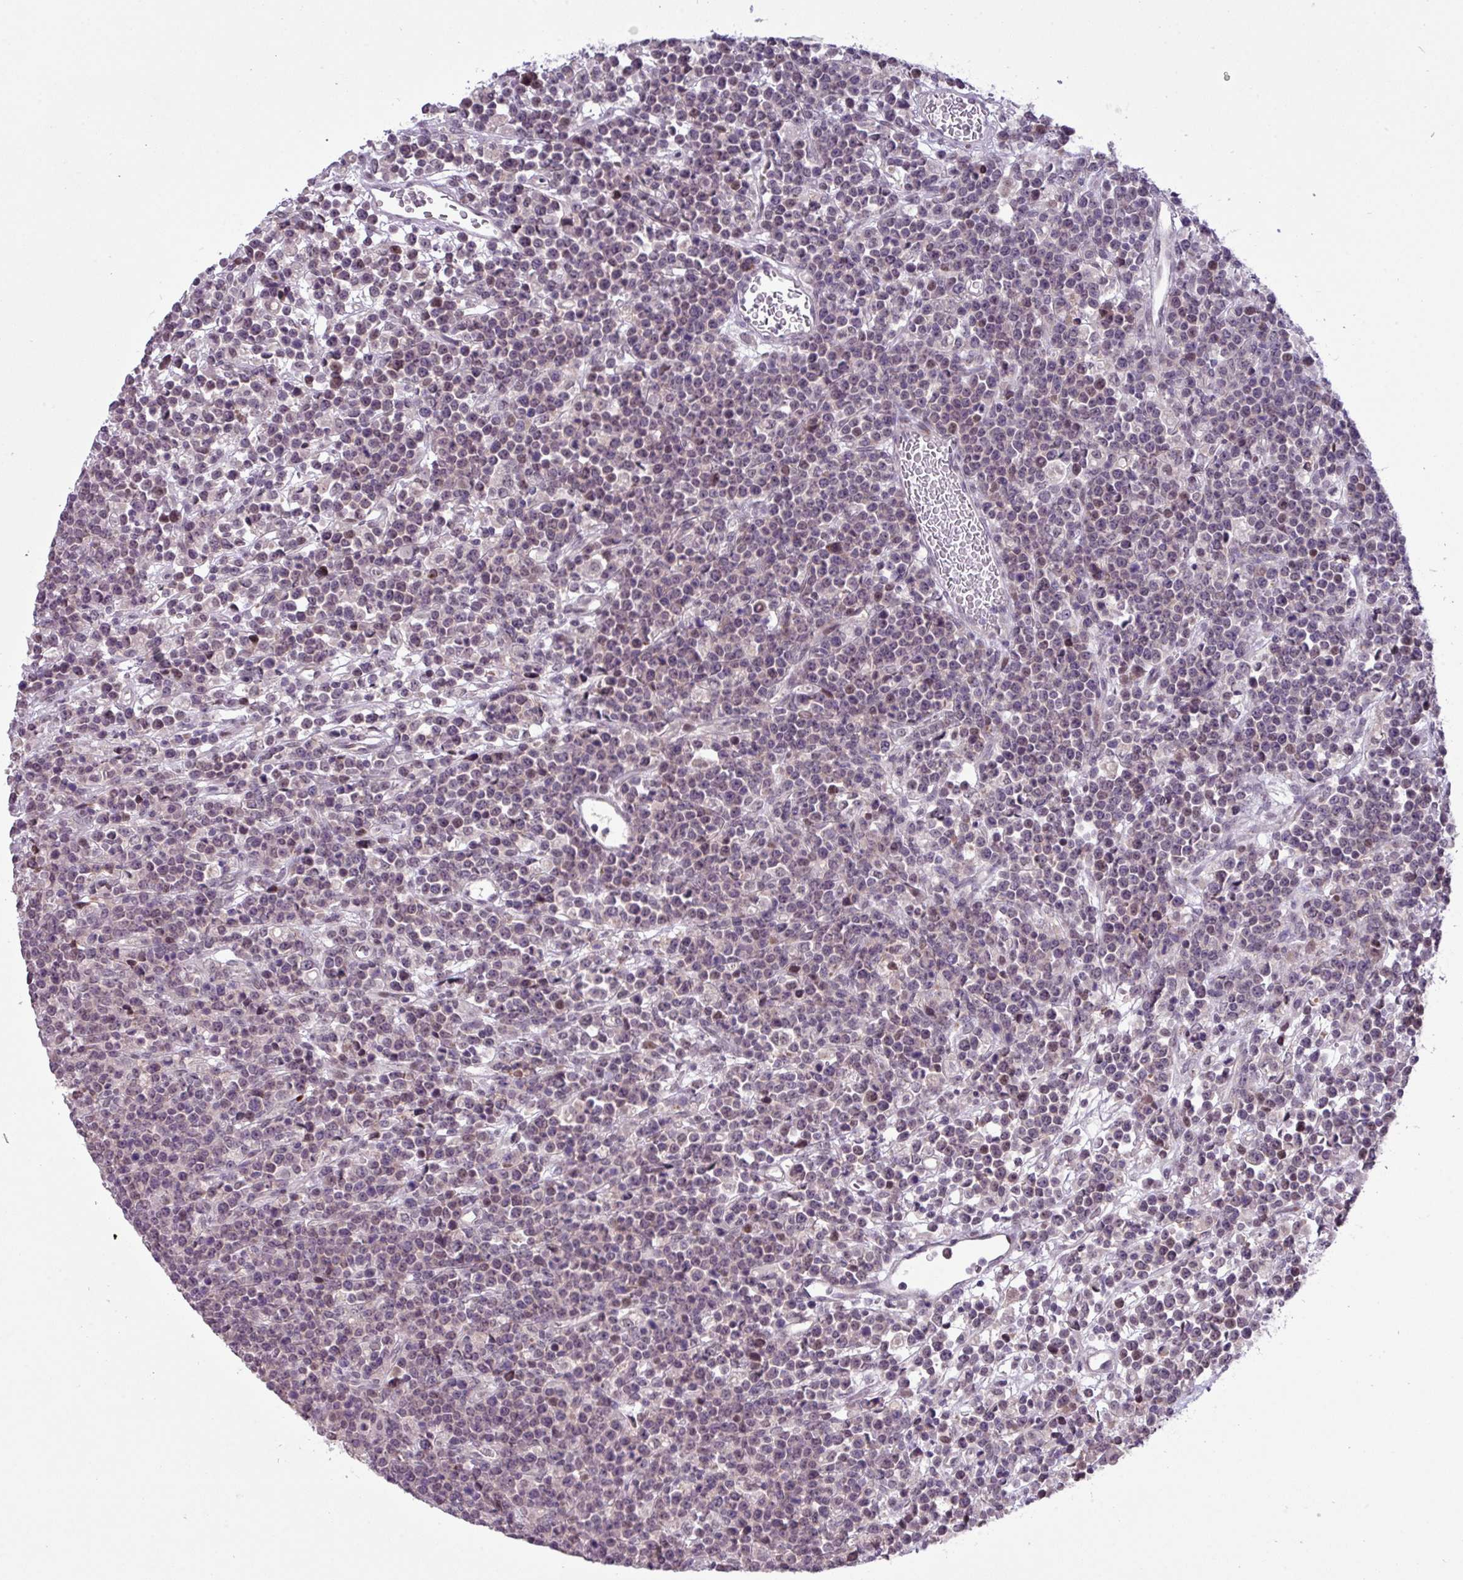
{"staining": {"intensity": "weak", "quantity": "25%-75%", "location": "cytoplasmic/membranous,nuclear"}, "tissue": "lymphoma", "cell_type": "Tumor cells", "image_type": "cancer", "snomed": [{"axis": "morphology", "description": "Malignant lymphoma, non-Hodgkin's type, High grade"}, {"axis": "topography", "description": "Ovary"}], "caption": "About 25%-75% of tumor cells in lymphoma reveal weak cytoplasmic/membranous and nuclear protein staining as visualized by brown immunohistochemical staining.", "gene": "RIPPLY1", "patient": {"sex": "female", "age": 56}}